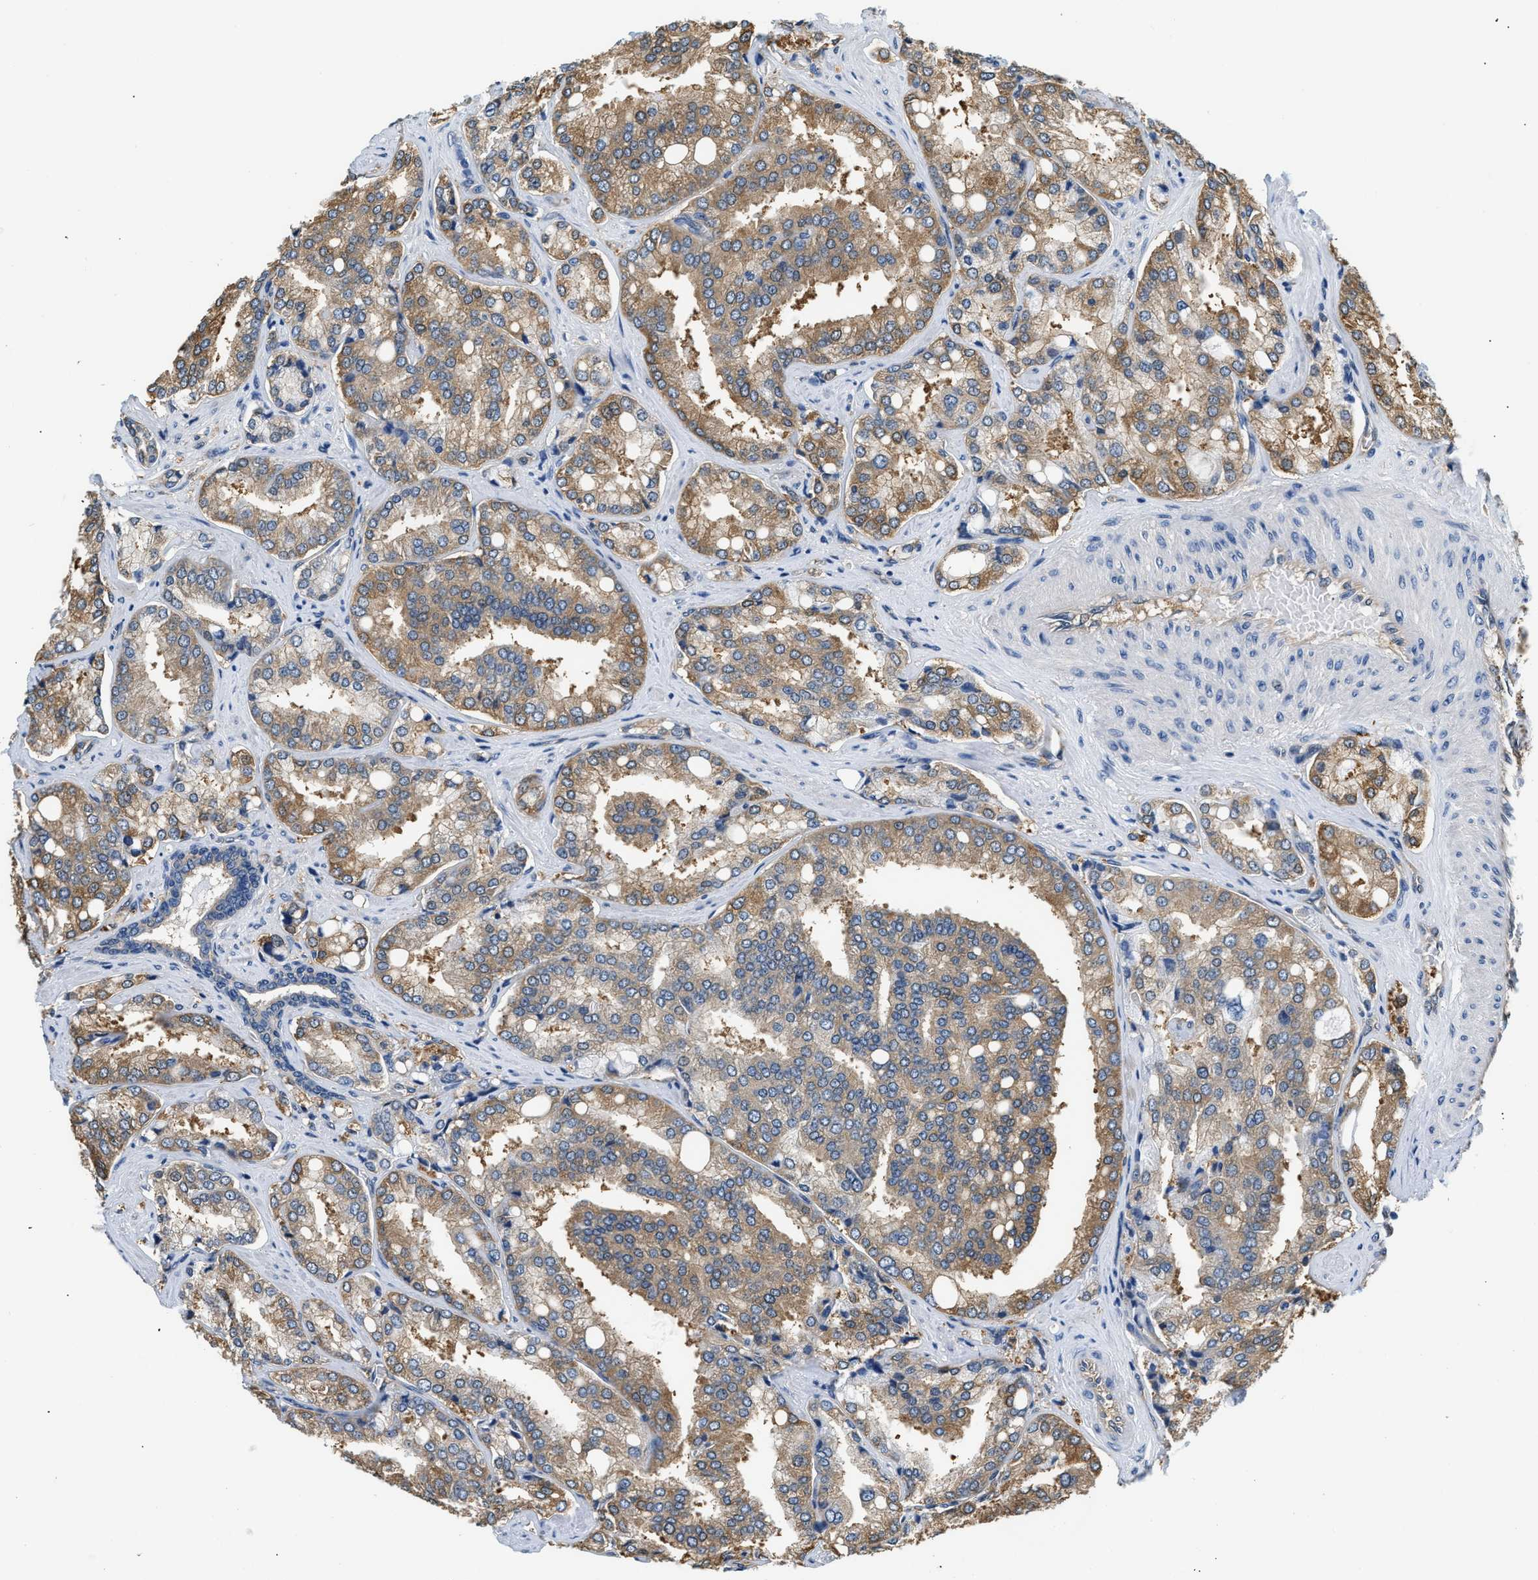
{"staining": {"intensity": "moderate", "quantity": ">75%", "location": "cytoplasmic/membranous"}, "tissue": "prostate cancer", "cell_type": "Tumor cells", "image_type": "cancer", "snomed": [{"axis": "morphology", "description": "Adenocarcinoma, High grade"}, {"axis": "topography", "description": "Prostate"}], "caption": "This is a photomicrograph of IHC staining of prostate high-grade adenocarcinoma, which shows moderate staining in the cytoplasmic/membranous of tumor cells.", "gene": "PPP2R1B", "patient": {"sex": "male", "age": 50}}